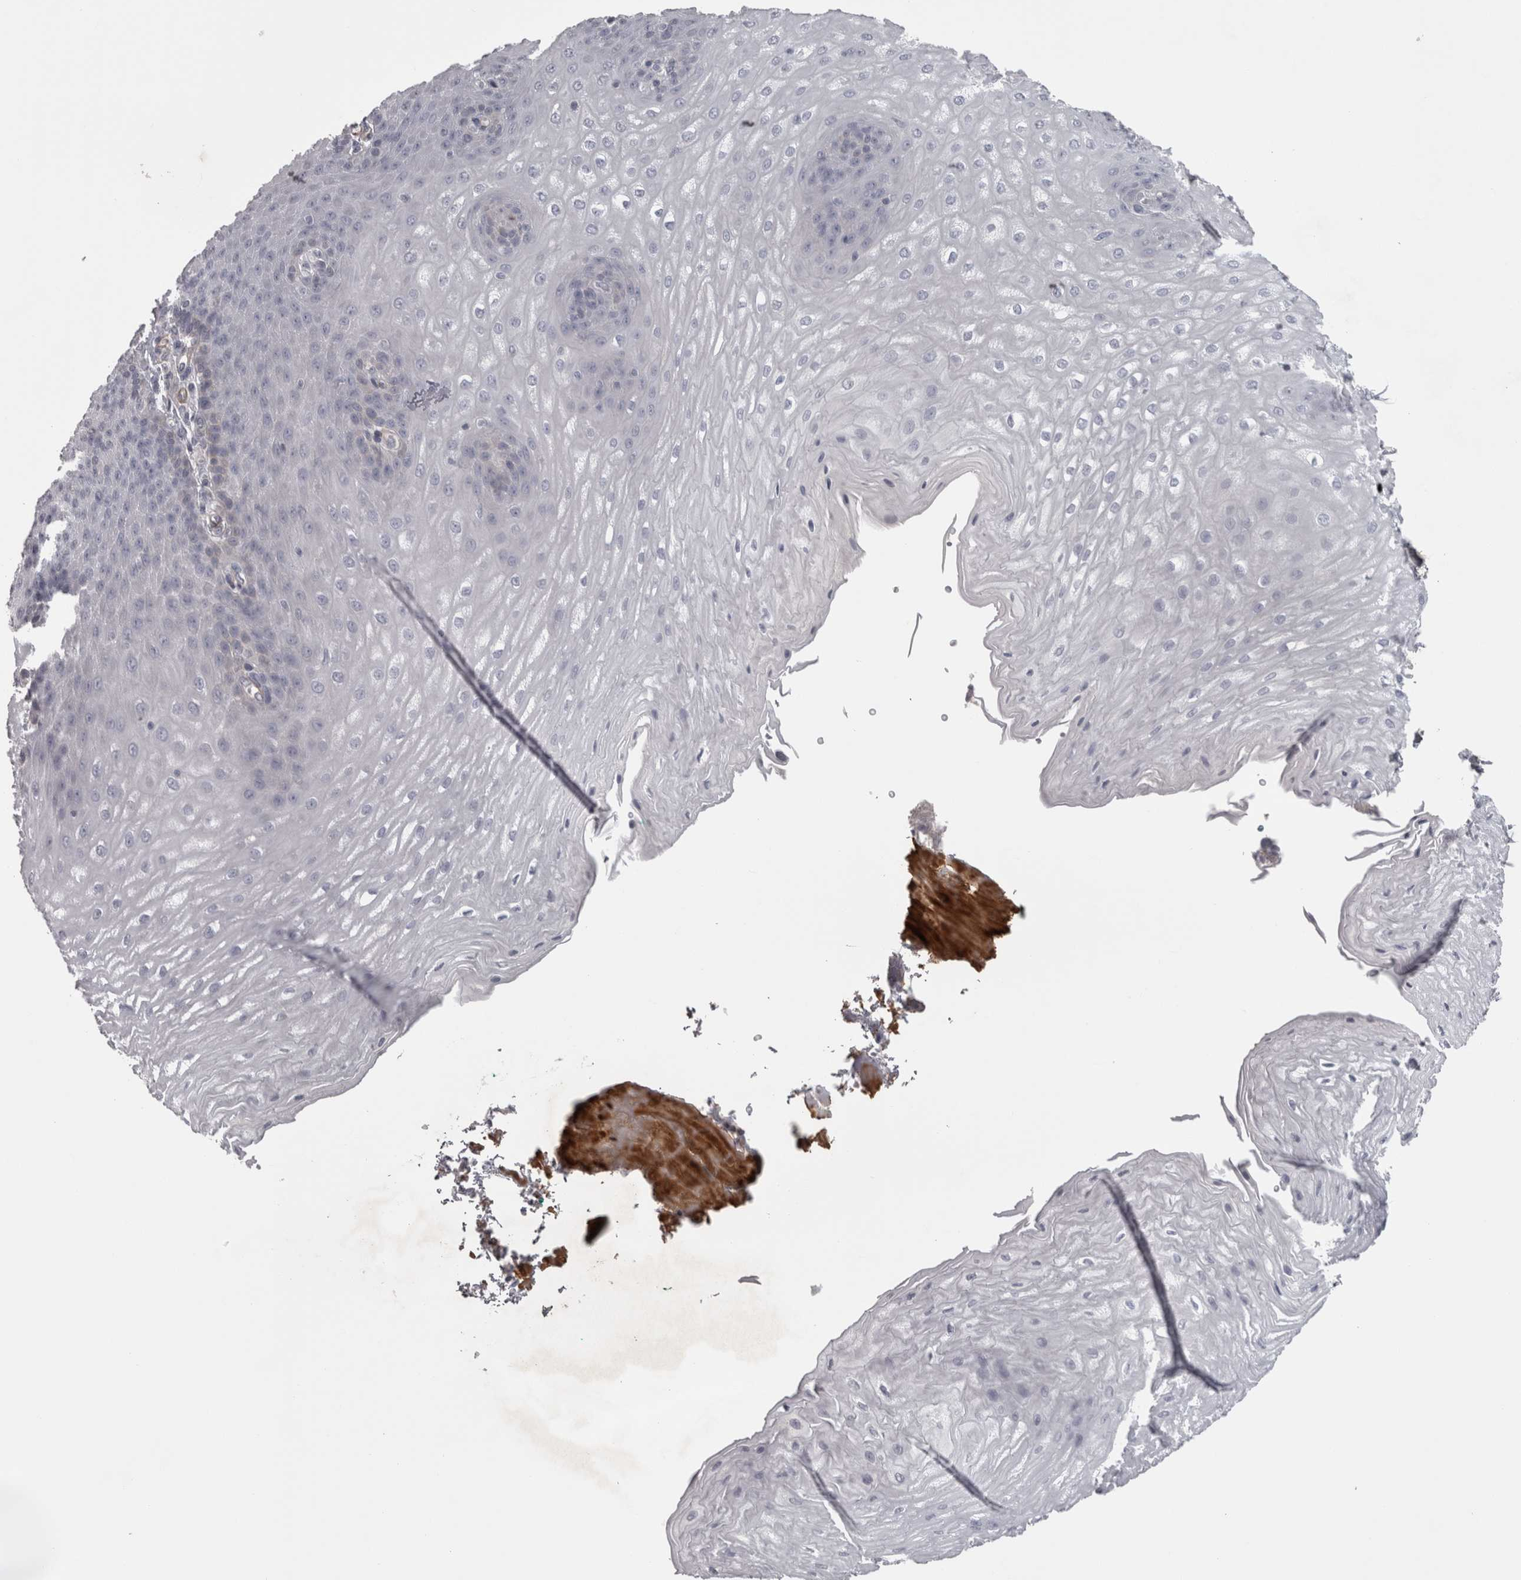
{"staining": {"intensity": "negative", "quantity": "none", "location": "none"}, "tissue": "esophagus", "cell_type": "Squamous epithelial cells", "image_type": "normal", "snomed": [{"axis": "morphology", "description": "Normal tissue, NOS"}, {"axis": "topography", "description": "Esophagus"}], "caption": "The micrograph exhibits no significant staining in squamous epithelial cells of esophagus. Brightfield microscopy of IHC stained with DAB (3,3'-diaminobenzidine) (brown) and hematoxylin (blue), captured at high magnification.", "gene": "PPP1R12B", "patient": {"sex": "male", "age": 54}}